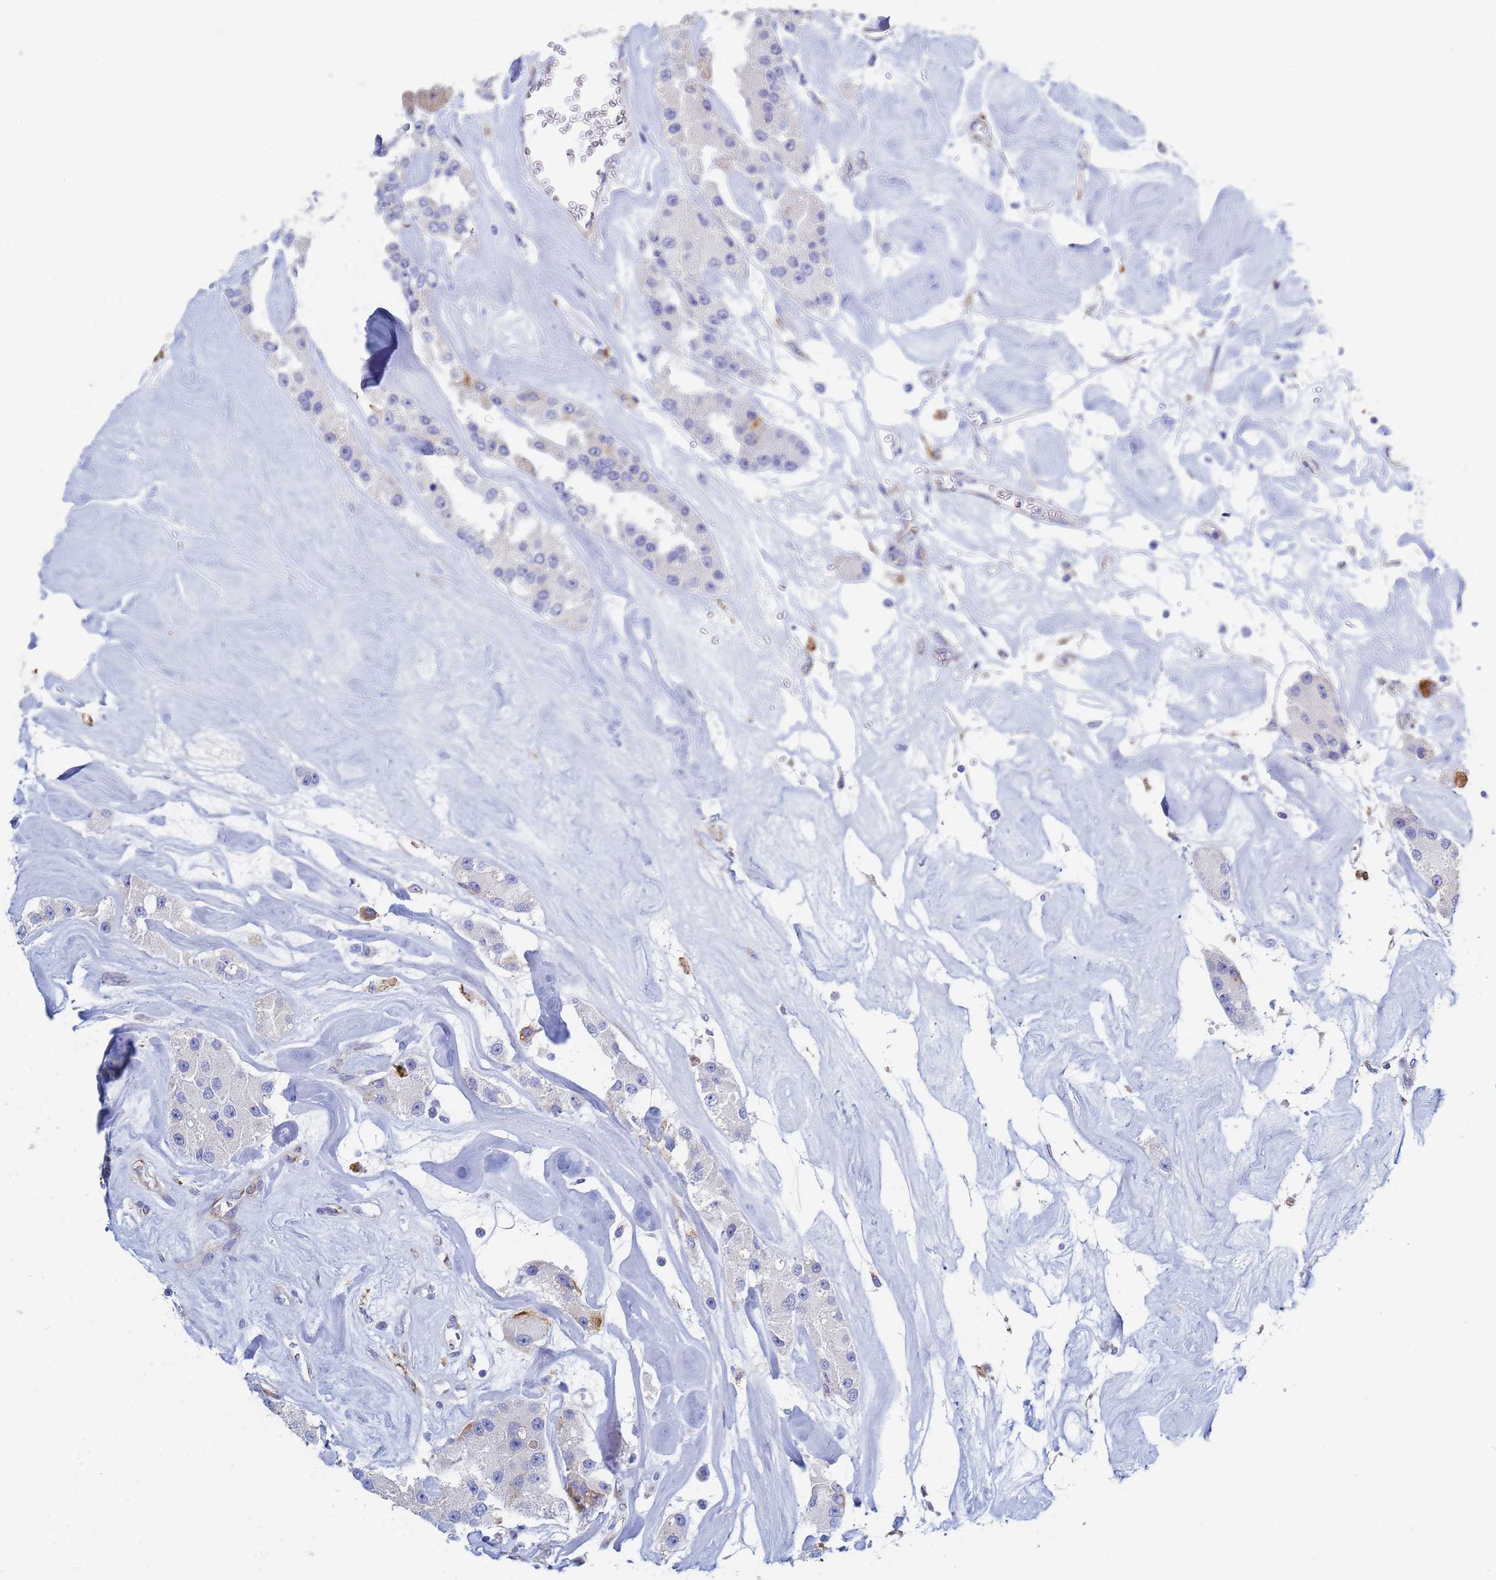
{"staining": {"intensity": "moderate", "quantity": "<25%", "location": "cytoplasmic/membranous"}, "tissue": "carcinoid", "cell_type": "Tumor cells", "image_type": "cancer", "snomed": [{"axis": "morphology", "description": "Carcinoid, malignant, NOS"}, {"axis": "topography", "description": "Pancreas"}], "caption": "A histopathology image showing moderate cytoplasmic/membranous expression in approximately <25% of tumor cells in carcinoid (malignant), as visualized by brown immunohistochemical staining.", "gene": "GDAP2", "patient": {"sex": "male", "age": 41}}